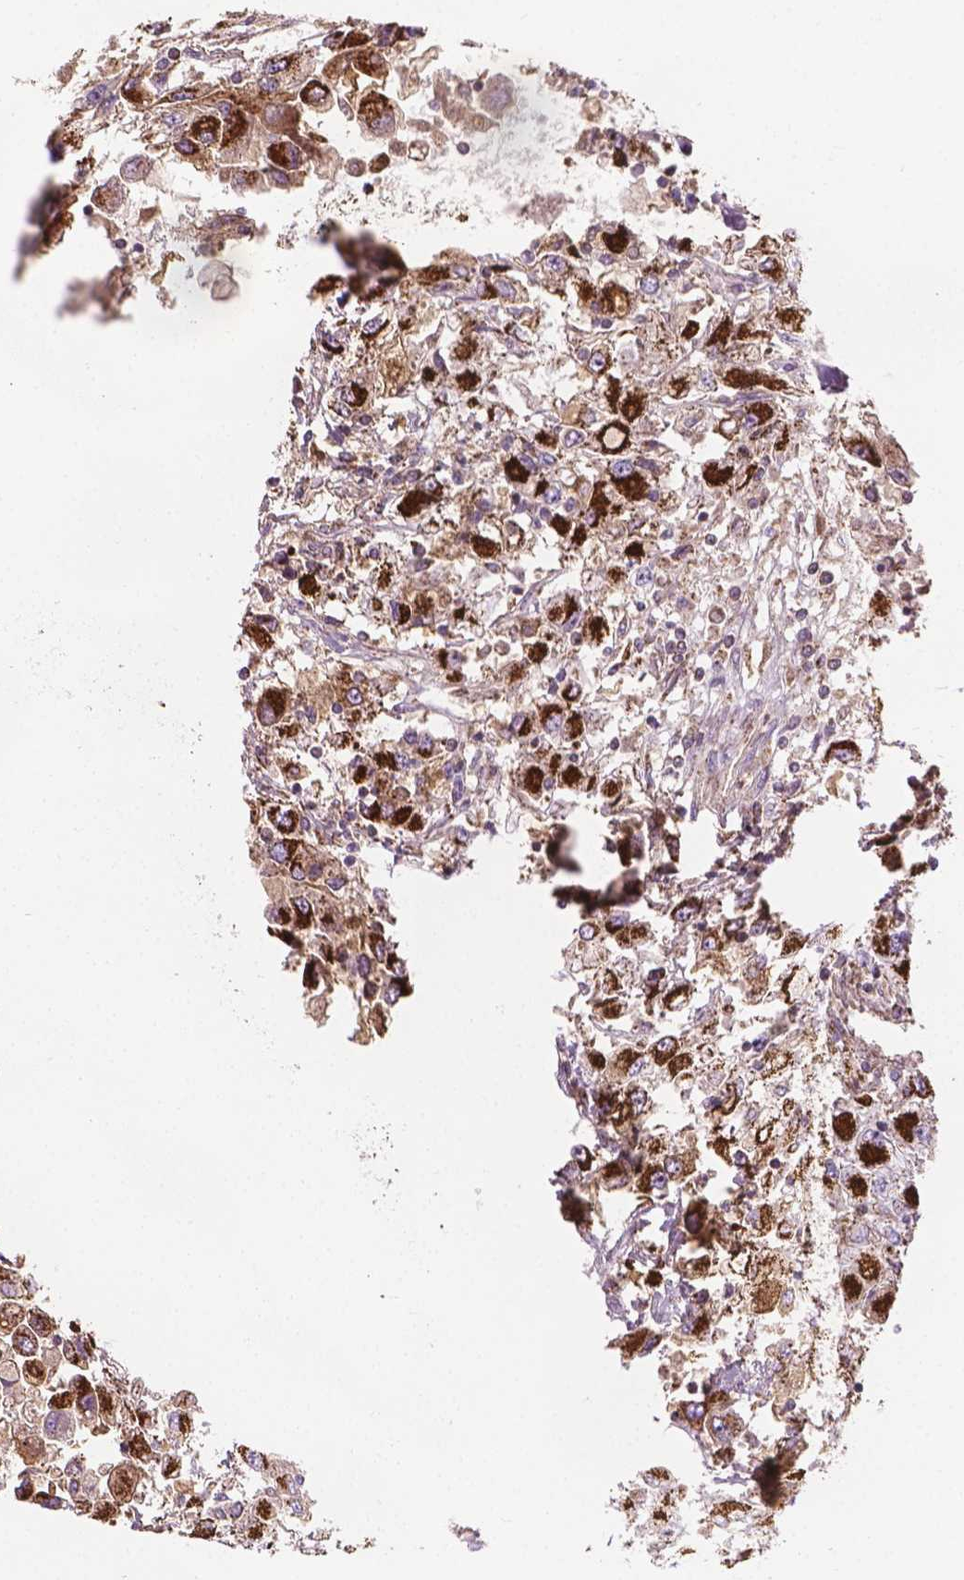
{"staining": {"intensity": "strong", "quantity": ">75%", "location": "cytoplasmic/membranous"}, "tissue": "renal cancer", "cell_type": "Tumor cells", "image_type": "cancer", "snomed": [{"axis": "morphology", "description": "Adenocarcinoma, NOS"}, {"axis": "topography", "description": "Kidney"}], "caption": "A brown stain labels strong cytoplasmic/membranous staining of a protein in human renal cancer (adenocarcinoma) tumor cells. The protein is stained brown, and the nuclei are stained in blue (DAB IHC with brightfield microscopy, high magnification).", "gene": "PIBF1", "patient": {"sex": "female", "age": 67}}